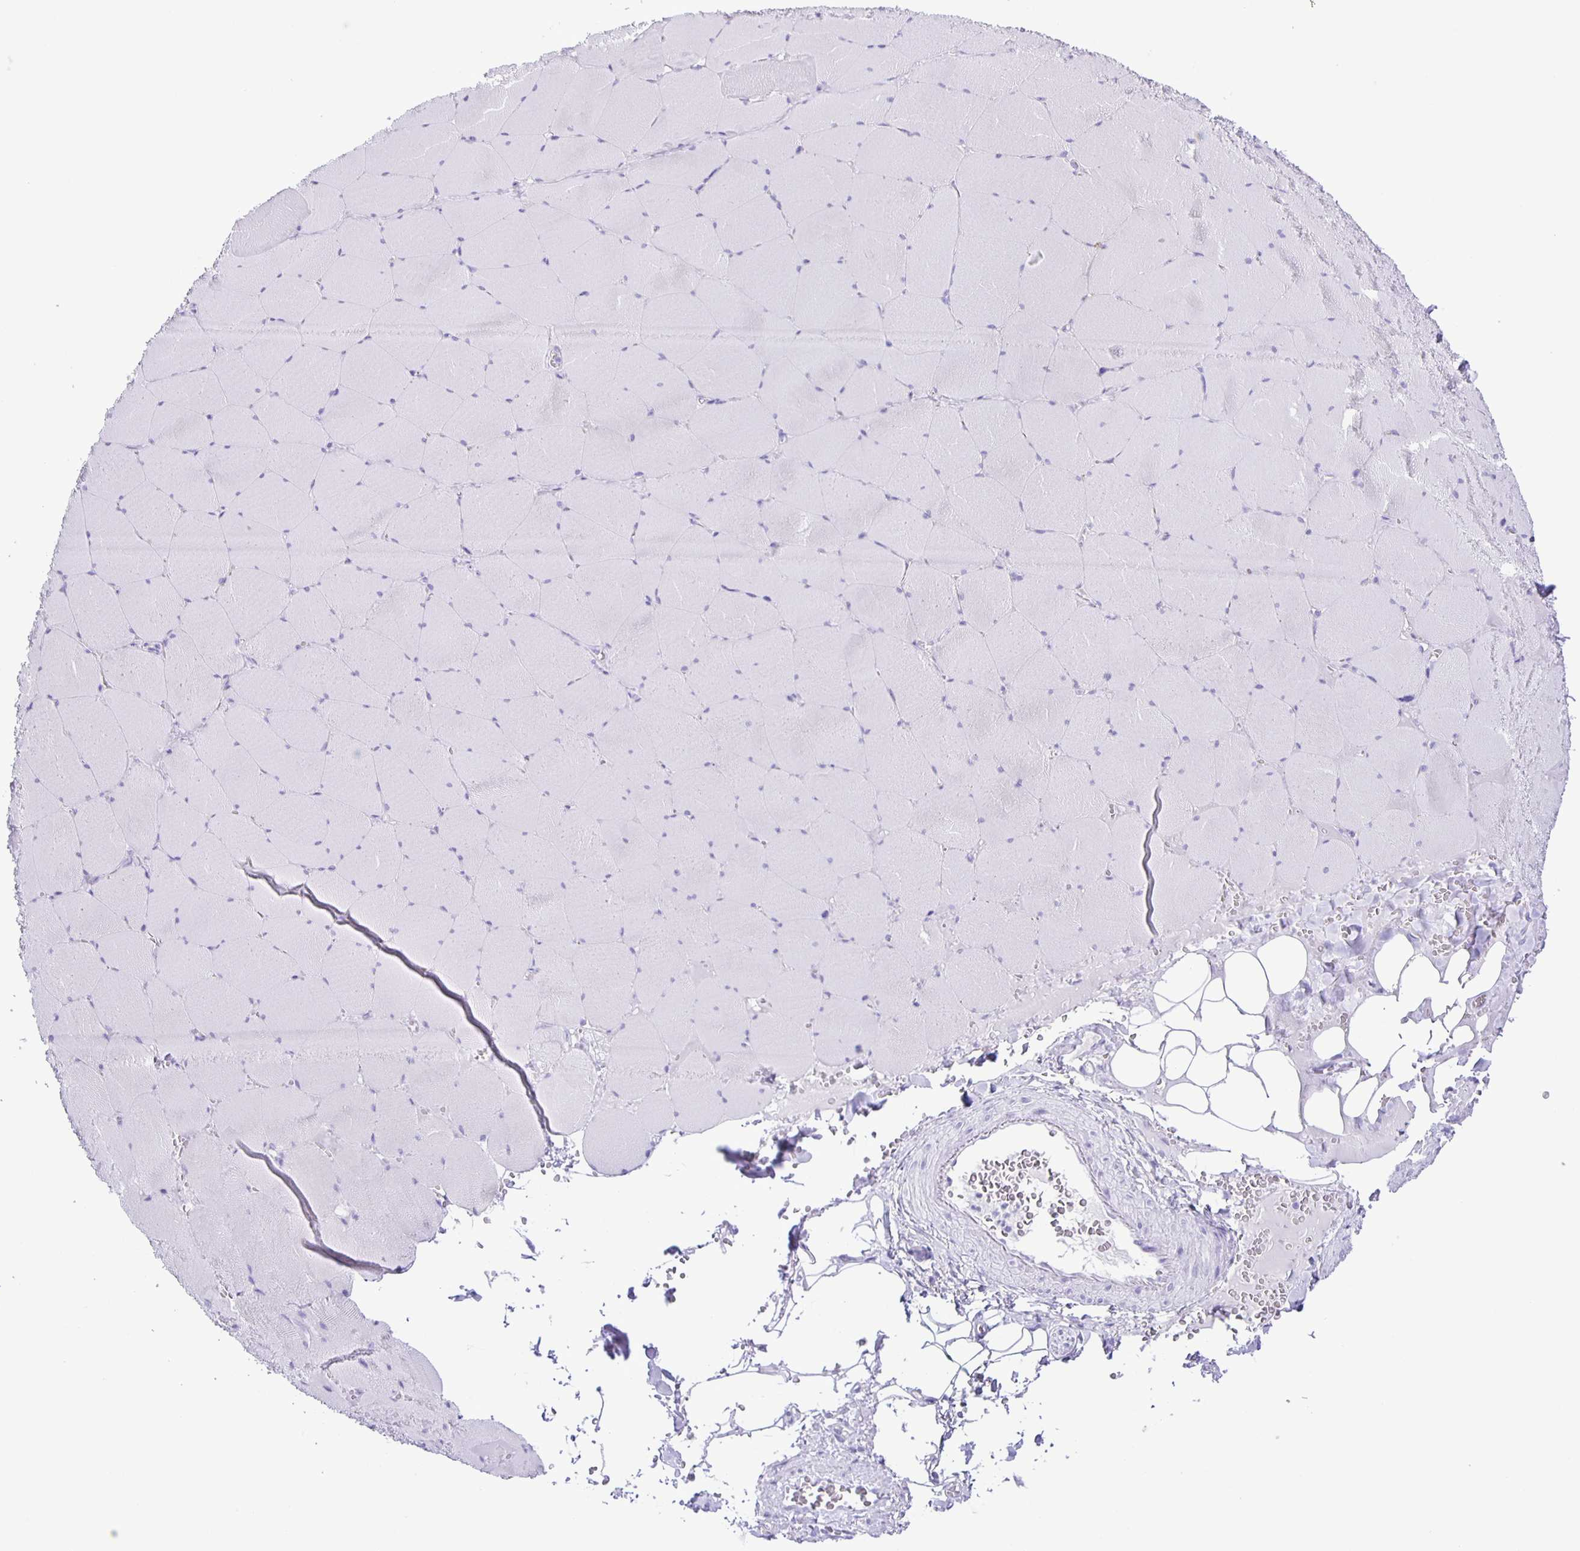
{"staining": {"intensity": "negative", "quantity": "none", "location": "none"}, "tissue": "skeletal muscle", "cell_type": "Myocytes", "image_type": "normal", "snomed": [{"axis": "morphology", "description": "Normal tissue, NOS"}, {"axis": "topography", "description": "Skeletal muscle"}, {"axis": "topography", "description": "Head-Neck"}], "caption": "DAB immunohistochemical staining of unremarkable skeletal muscle reveals no significant expression in myocytes. (Brightfield microscopy of DAB IHC at high magnification).", "gene": "EZHIP", "patient": {"sex": "male", "age": 66}}